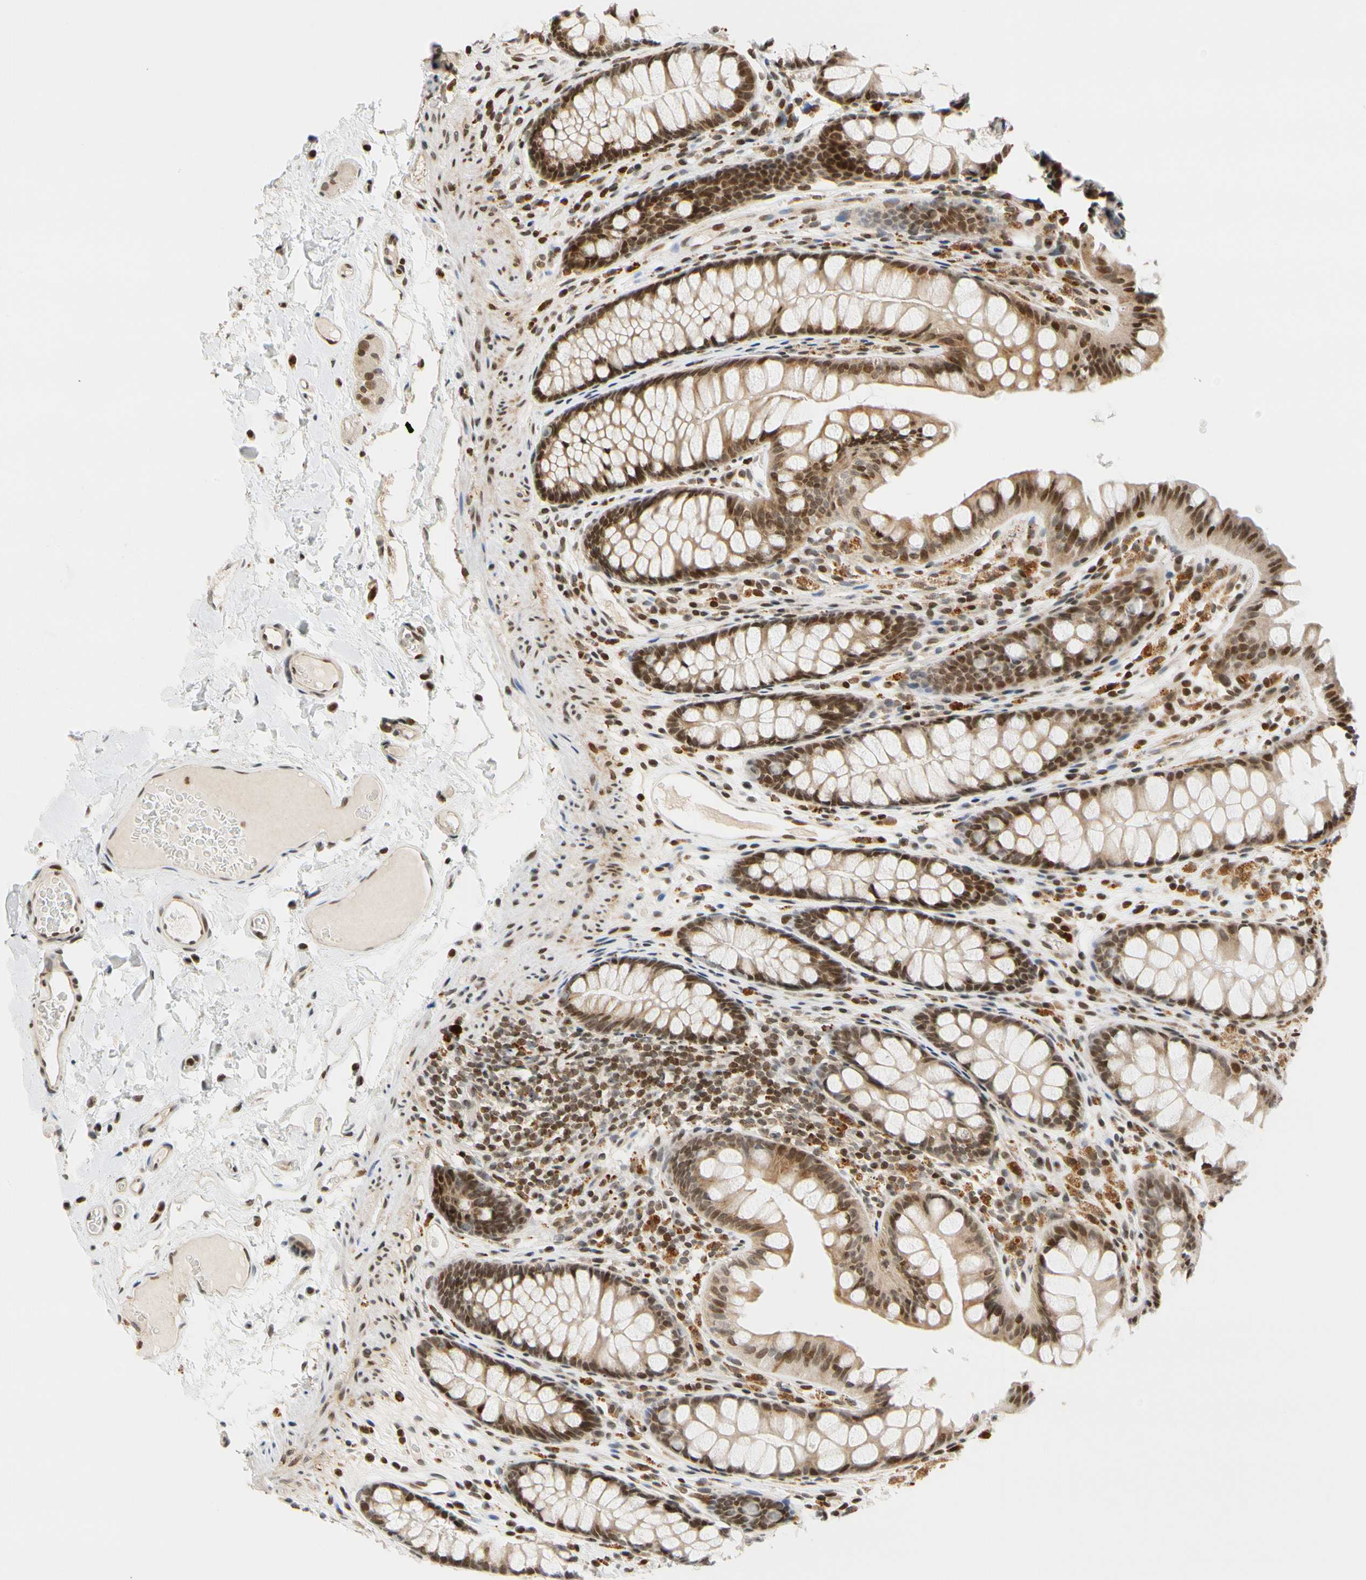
{"staining": {"intensity": "moderate", "quantity": ">75%", "location": "cytoplasmic/membranous,nuclear"}, "tissue": "colon", "cell_type": "Endothelial cells", "image_type": "normal", "snomed": [{"axis": "morphology", "description": "Normal tissue, NOS"}, {"axis": "topography", "description": "Colon"}], "caption": "Human colon stained for a protein (brown) shows moderate cytoplasmic/membranous,nuclear positive staining in approximately >75% of endothelial cells.", "gene": "CDK7", "patient": {"sex": "female", "age": 55}}